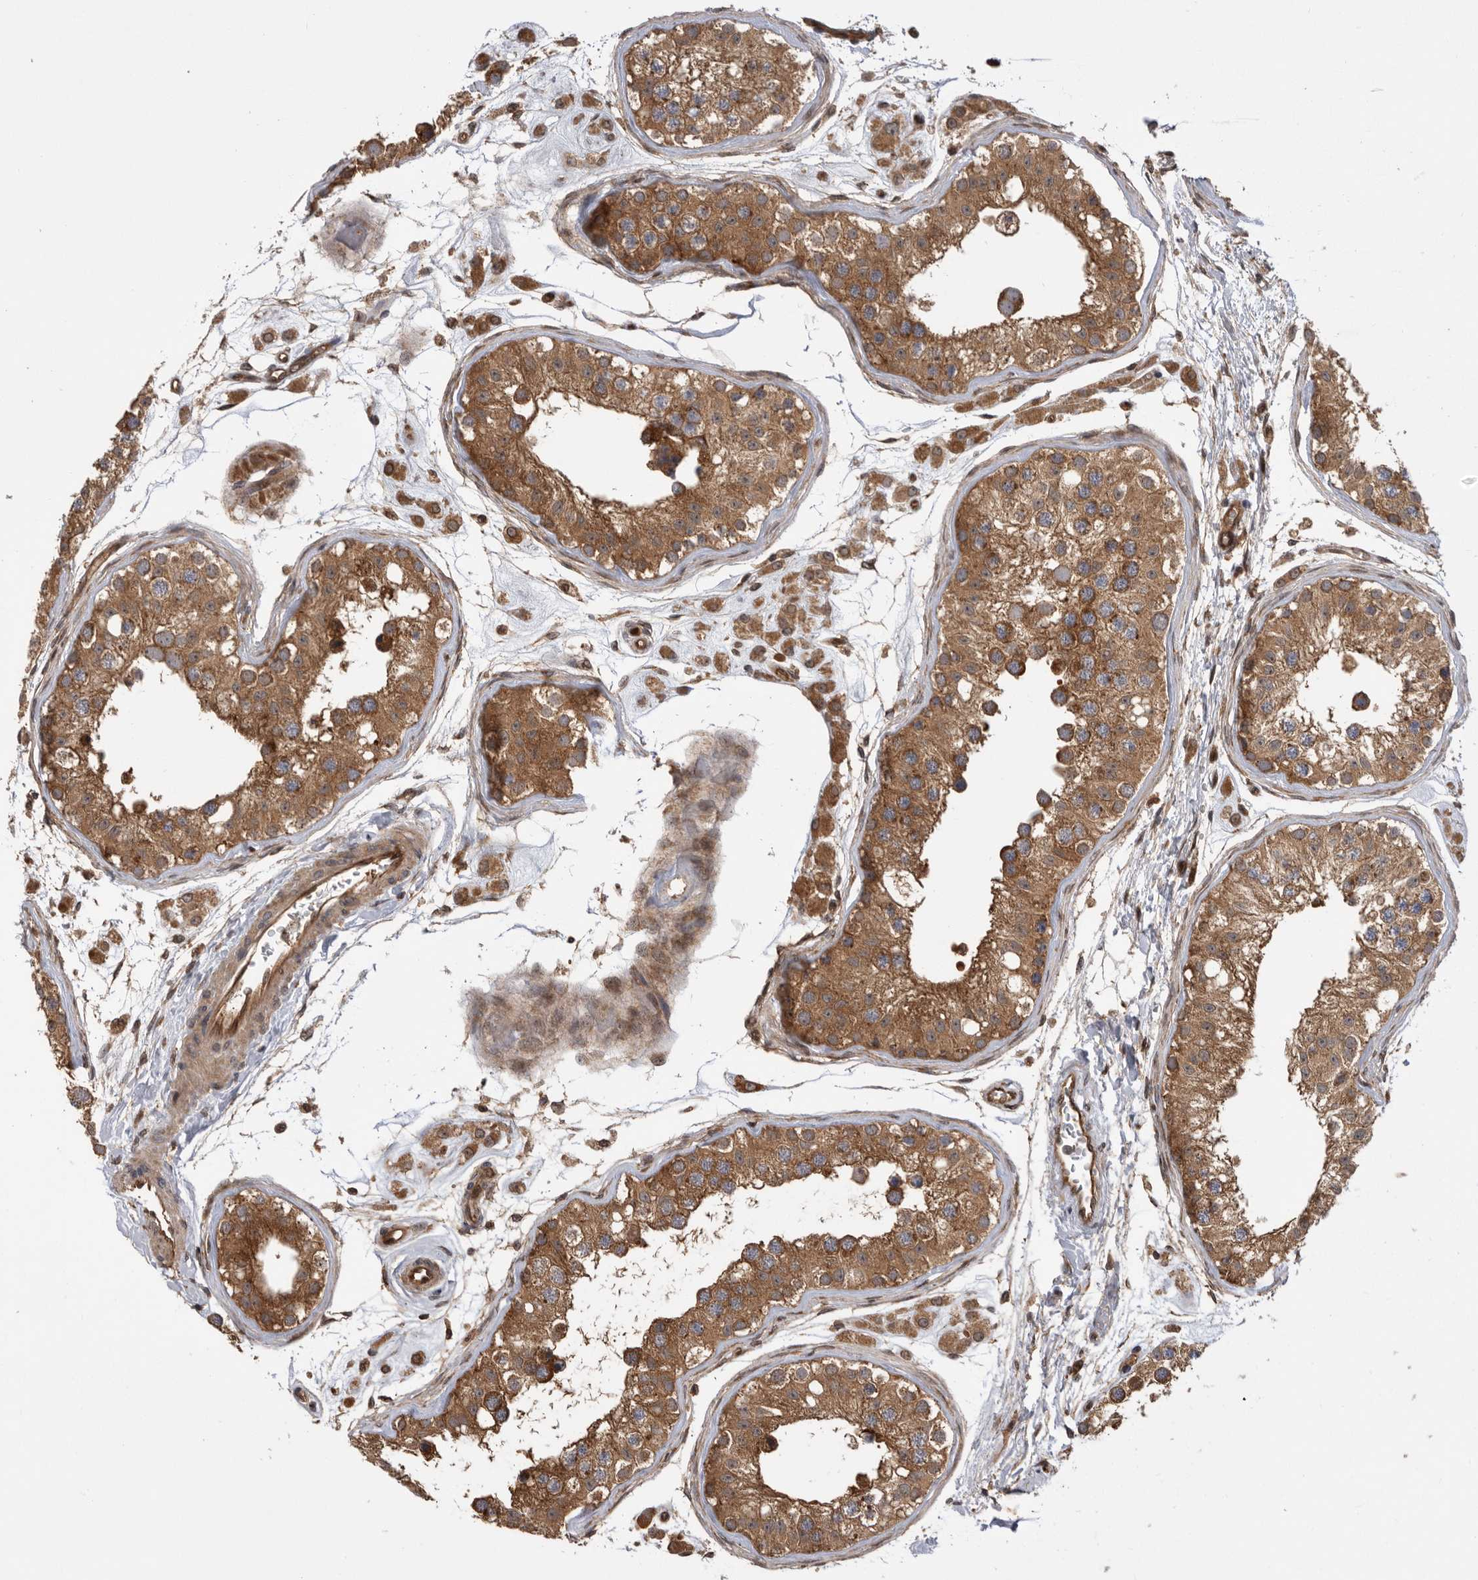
{"staining": {"intensity": "moderate", "quantity": ">75%", "location": "cytoplasmic/membranous"}, "tissue": "testis", "cell_type": "Cells in seminiferous ducts", "image_type": "normal", "snomed": [{"axis": "morphology", "description": "Normal tissue, NOS"}, {"axis": "morphology", "description": "Adenocarcinoma, metastatic, NOS"}, {"axis": "topography", "description": "Testis"}], "caption": "Moderate cytoplasmic/membranous staining for a protein is identified in about >75% of cells in seminiferous ducts of benign testis using immunohistochemistry.", "gene": "DHDDS", "patient": {"sex": "male", "age": 26}}